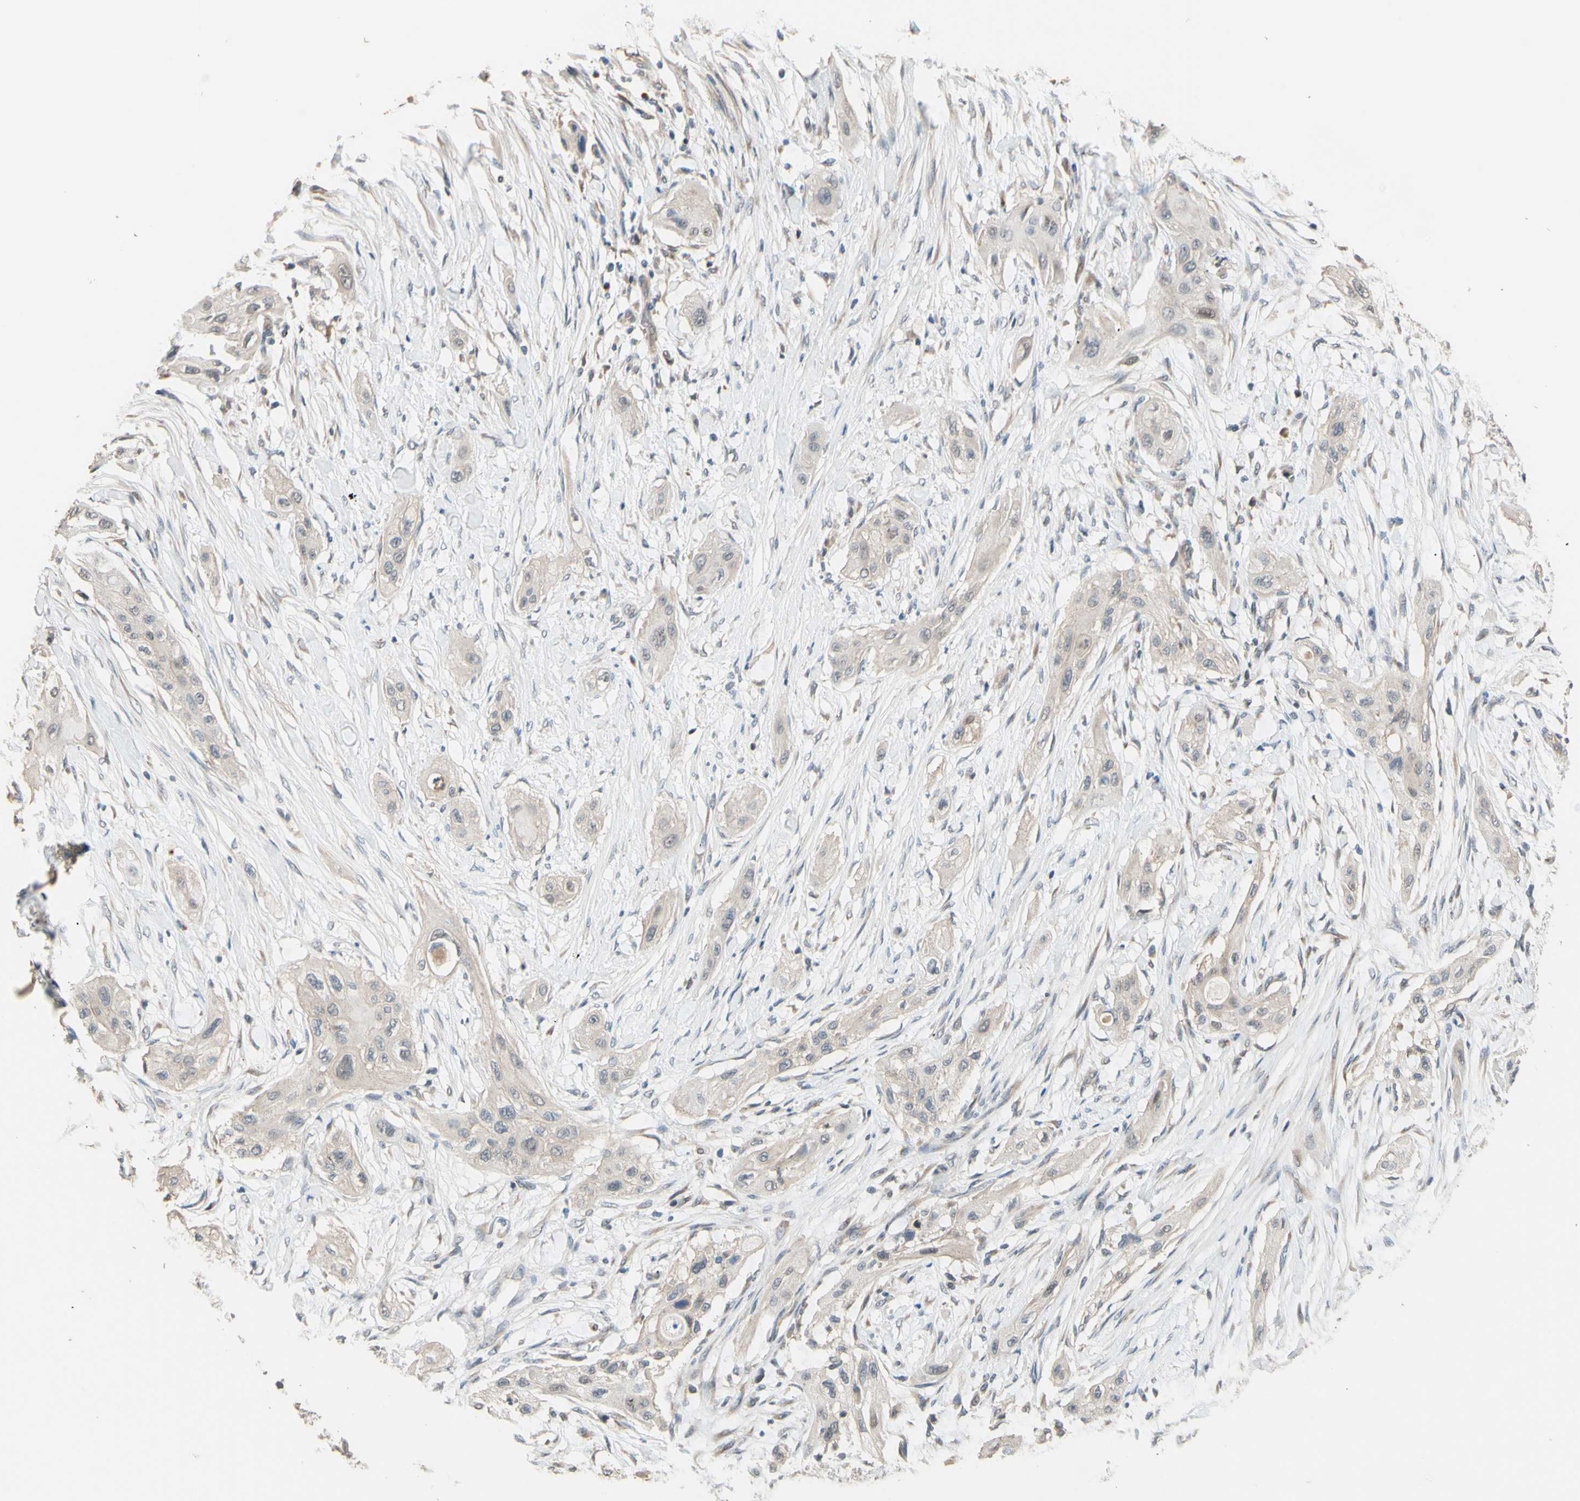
{"staining": {"intensity": "negative", "quantity": "none", "location": "none"}, "tissue": "lung cancer", "cell_type": "Tumor cells", "image_type": "cancer", "snomed": [{"axis": "morphology", "description": "Squamous cell carcinoma, NOS"}, {"axis": "topography", "description": "Lung"}], "caption": "Immunohistochemistry (IHC) micrograph of neoplastic tissue: human lung squamous cell carcinoma stained with DAB (3,3'-diaminobenzidine) exhibits no significant protein positivity in tumor cells. The staining is performed using DAB brown chromogen with nuclei counter-stained in using hematoxylin.", "gene": "SMIM19", "patient": {"sex": "female", "age": 47}}